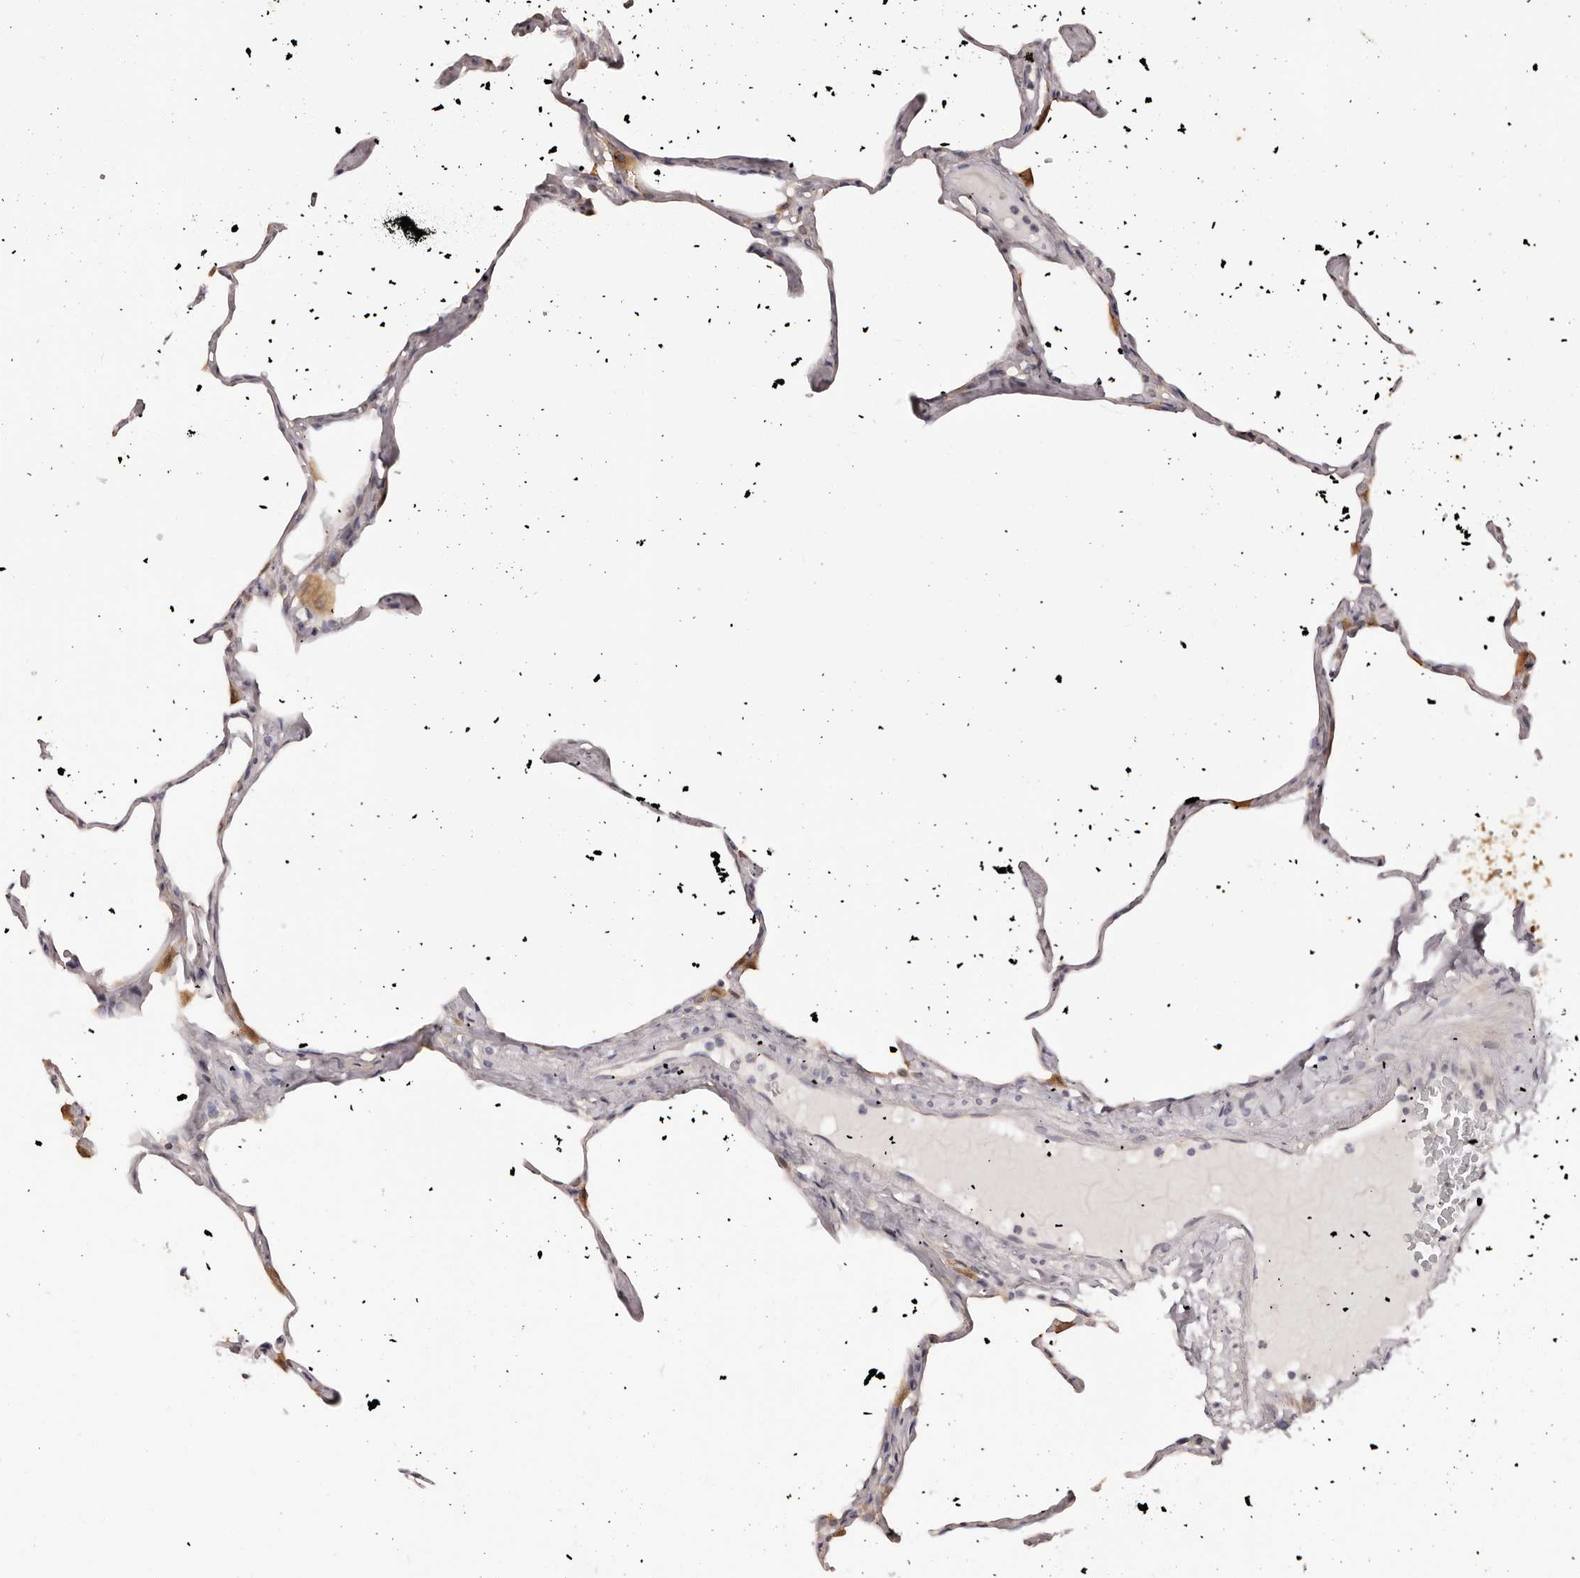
{"staining": {"intensity": "weak", "quantity": "25%-75%", "location": "cytoplasmic/membranous"}, "tissue": "lung", "cell_type": "Alveolar cells", "image_type": "normal", "snomed": [{"axis": "morphology", "description": "Normal tissue, NOS"}, {"axis": "topography", "description": "Lung"}], "caption": "Benign lung displays weak cytoplasmic/membranous positivity in about 25%-75% of alveolar cells, visualized by immunohistochemistry. (DAB IHC with brightfield microscopy, high magnification).", "gene": "KCNJ8", "patient": {"sex": "male", "age": 65}}